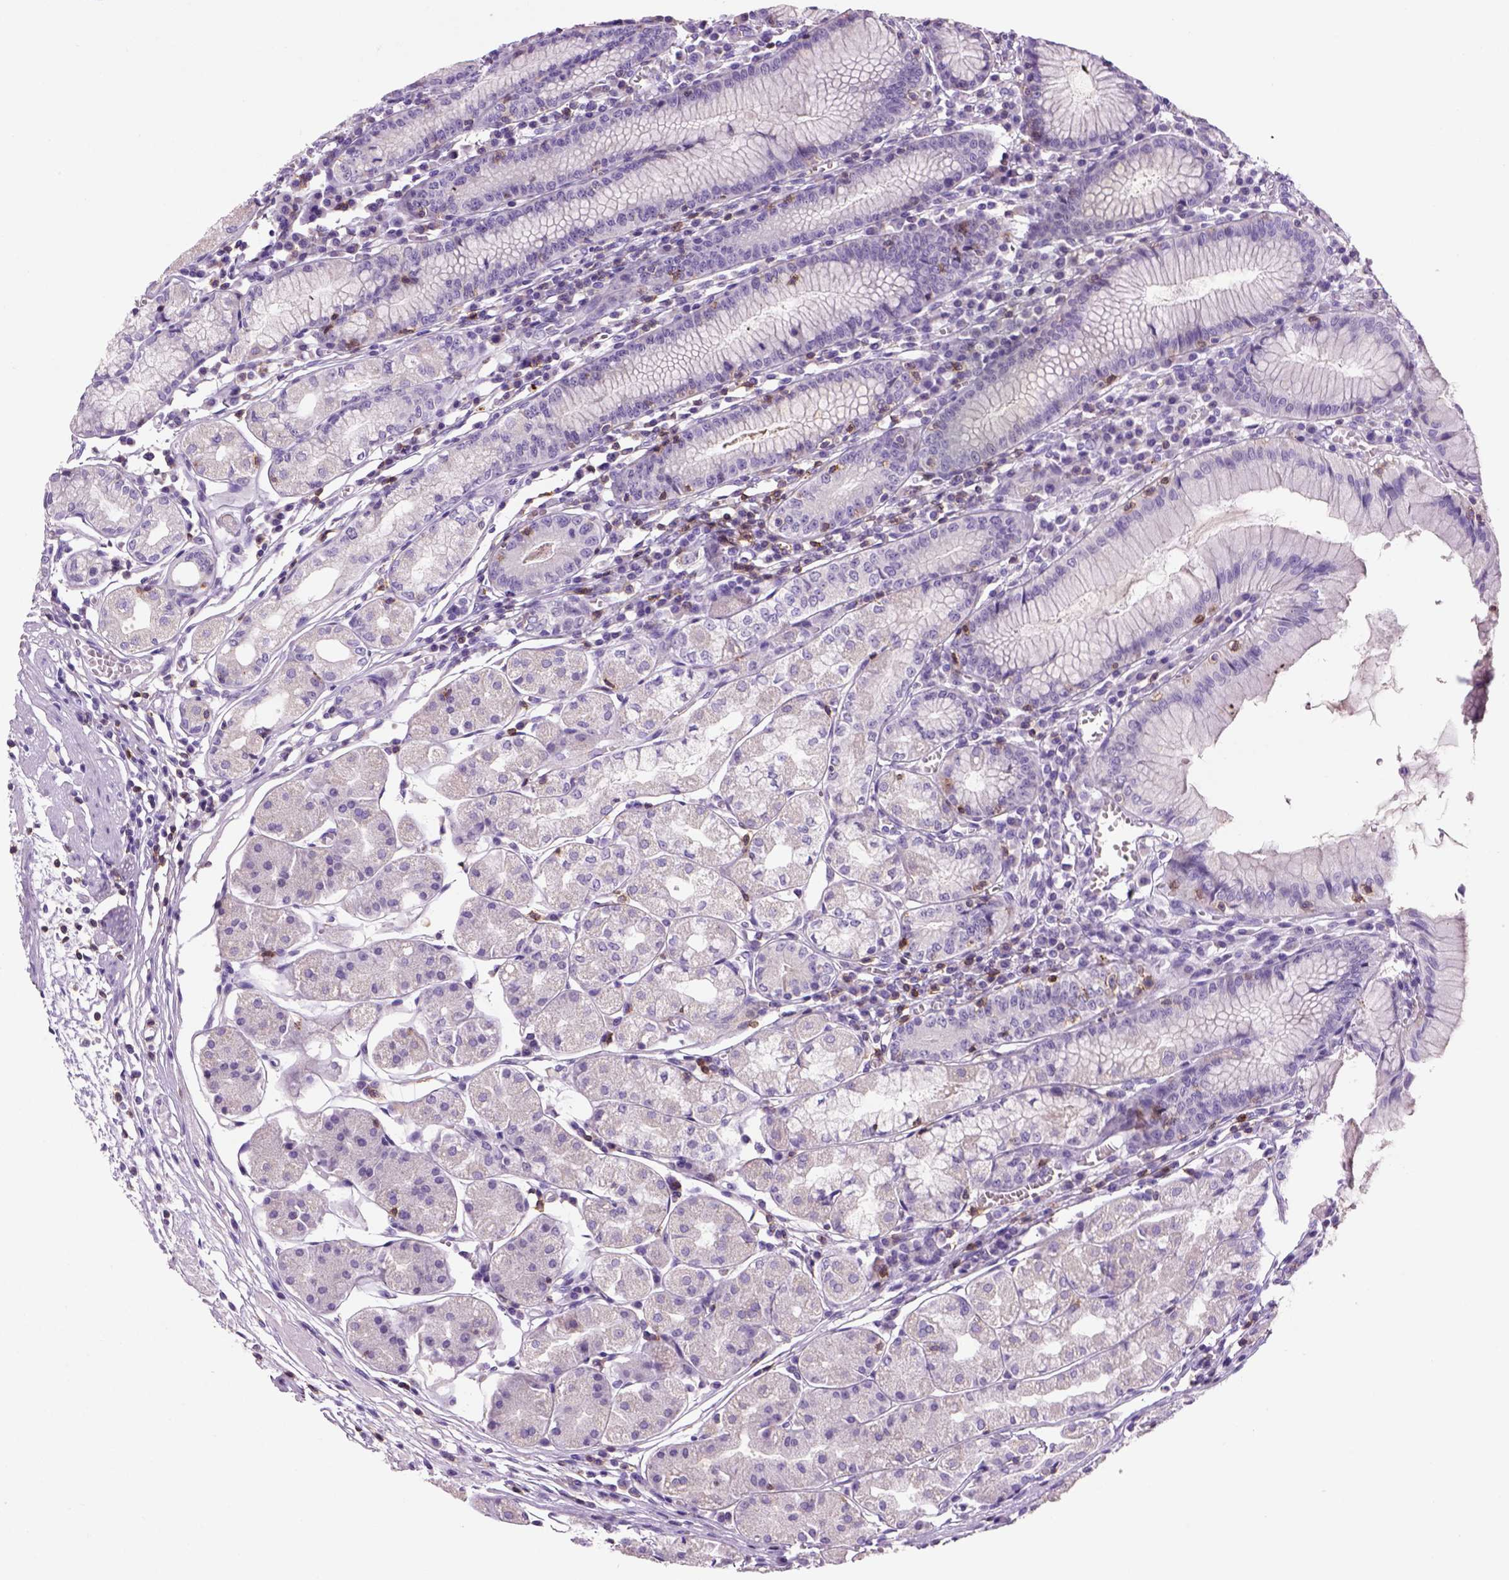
{"staining": {"intensity": "negative", "quantity": "none", "location": "none"}, "tissue": "stomach", "cell_type": "Glandular cells", "image_type": "normal", "snomed": [{"axis": "morphology", "description": "Normal tissue, NOS"}, {"axis": "topography", "description": "Stomach"}], "caption": "Immunohistochemistry (IHC) photomicrograph of unremarkable stomach: human stomach stained with DAB demonstrates no significant protein positivity in glandular cells. Nuclei are stained in blue.", "gene": "CD3E", "patient": {"sex": "male", "age": 55}}